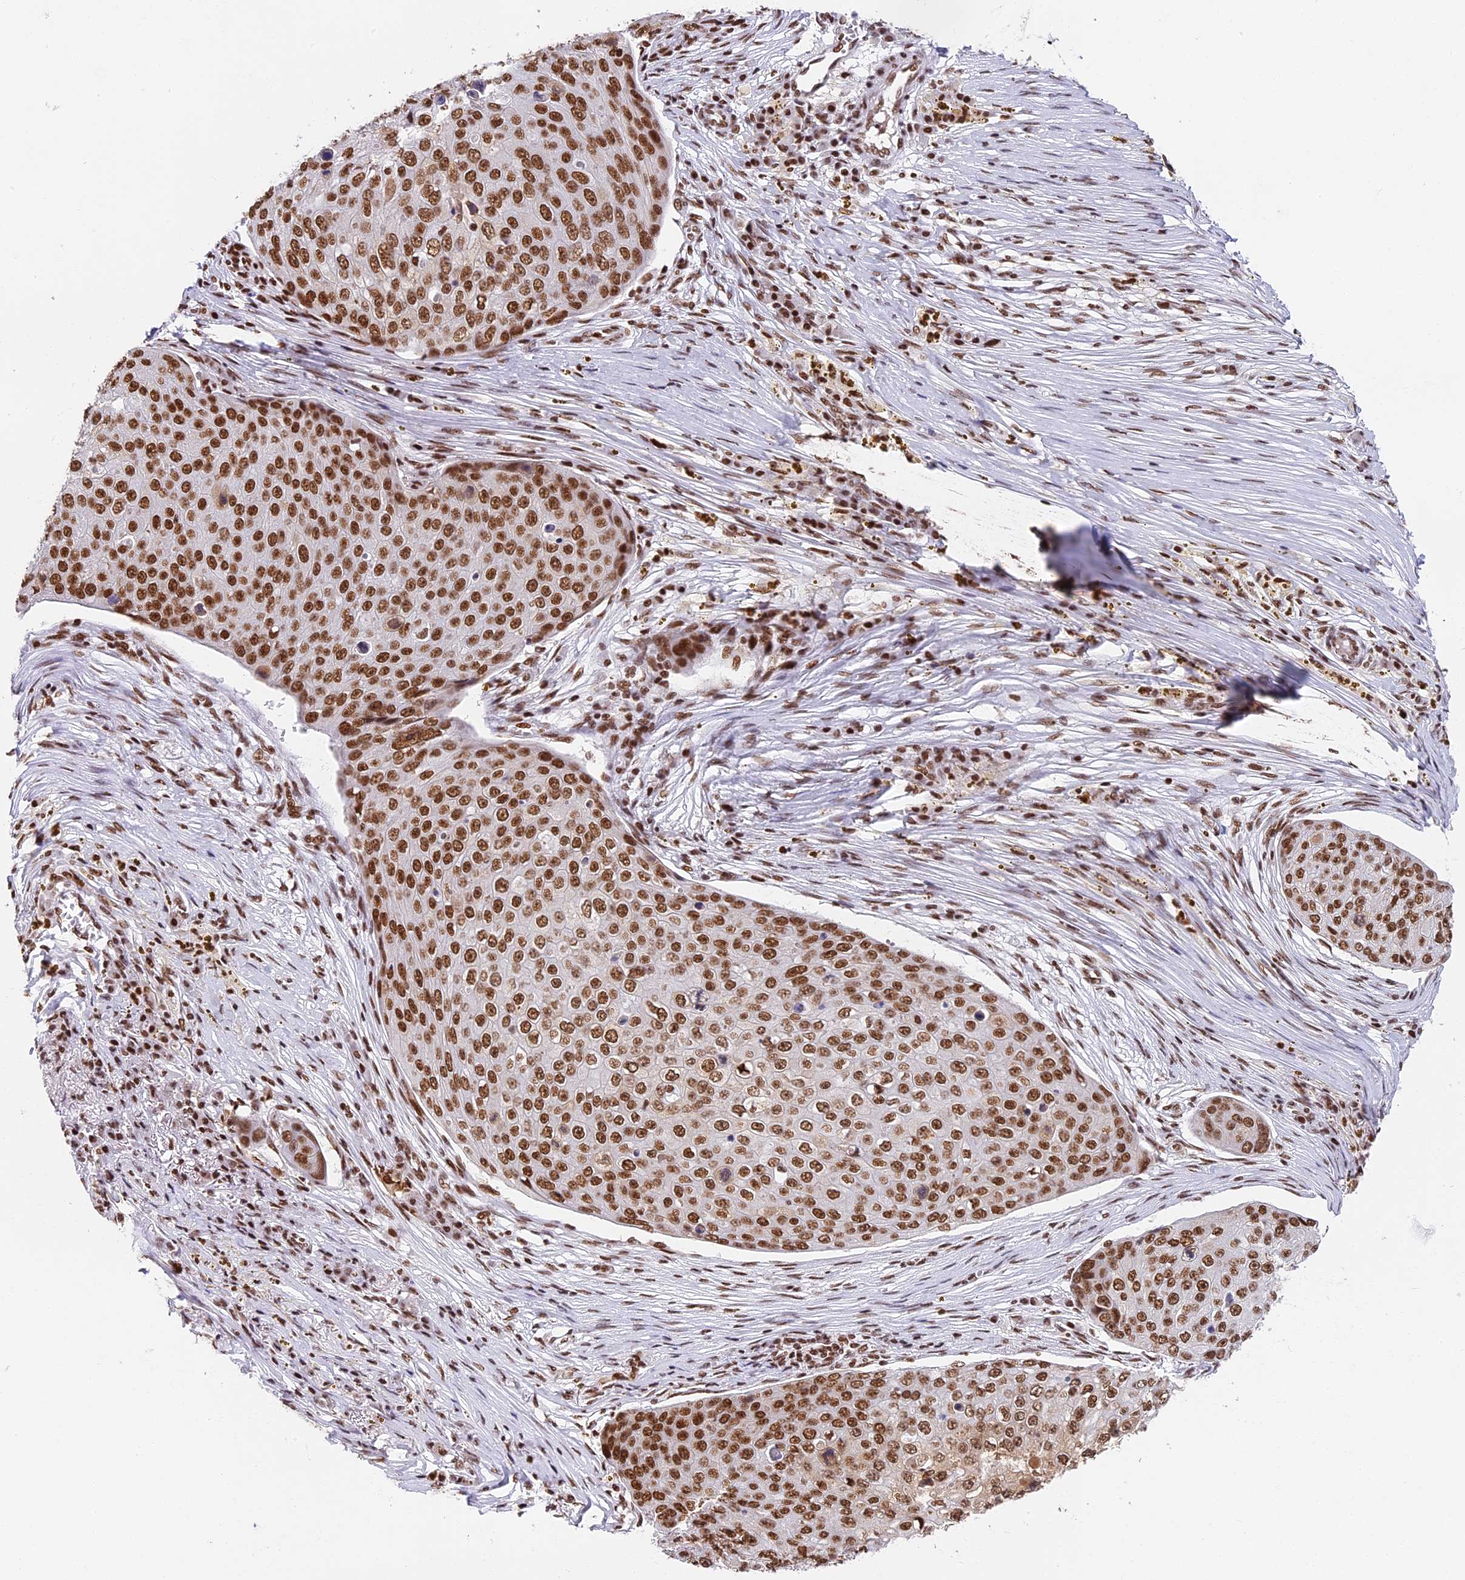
{"staining": {"intensity": "strong", "quantity": ">75%", "location": "nuclear"}, "tissue": "skin cancer", "cell_type": "Tumor cells", "image_type": "cancer", "snomed": [{"axis": "morphology", "description": "Squamous cell carcinoma, NOS"}, {"axis": "topography", "description": "Skin"}], "caption": "Skin cancer (squamous cell carcinoma) stained for a protein (brown) shows strong nuclear positive staining in approximately >75% of tumor cells.", "gene": "SBNO1", "patient": {"sex": "male", "age": 71}}